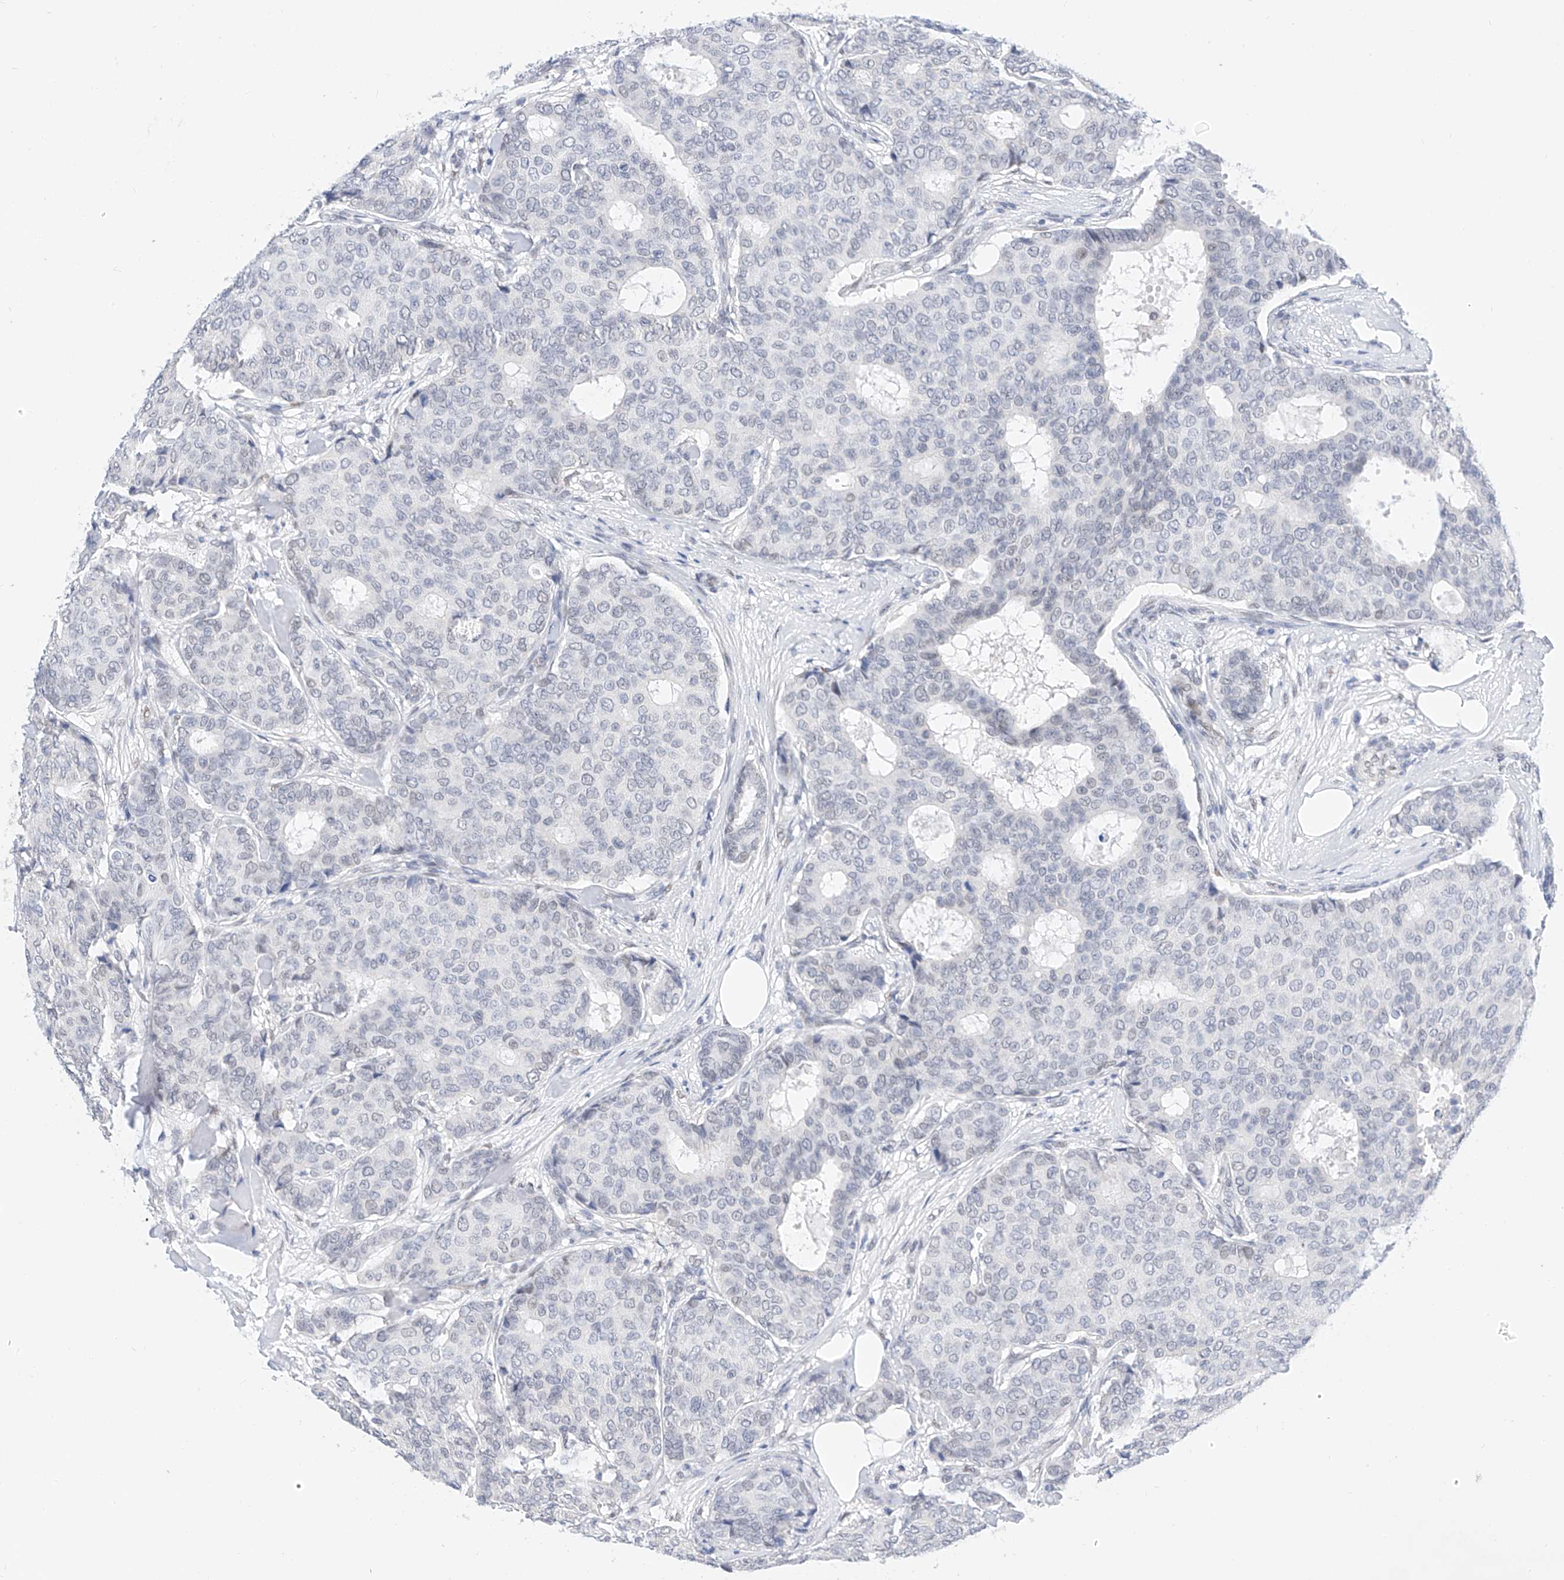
{"staining": {"intensity": "negative", "quantity": "none", "location": "none"}, "tissue": "breast cancer", "cell_type": "Tumor cells", "image_type": "cancer", "snomed": [{"axis": "morphology", "description": "Duct carcinoma"}, {"axis": "topography", "description": "Breast"}], "caption": "Immunohistochemistry (IHC) image of human breast cancer stained for a protein (brown), which reveals no expression in tumor cells.", "gene": "KCNJ1", "patient": {"sex": "female", "age": 75}}